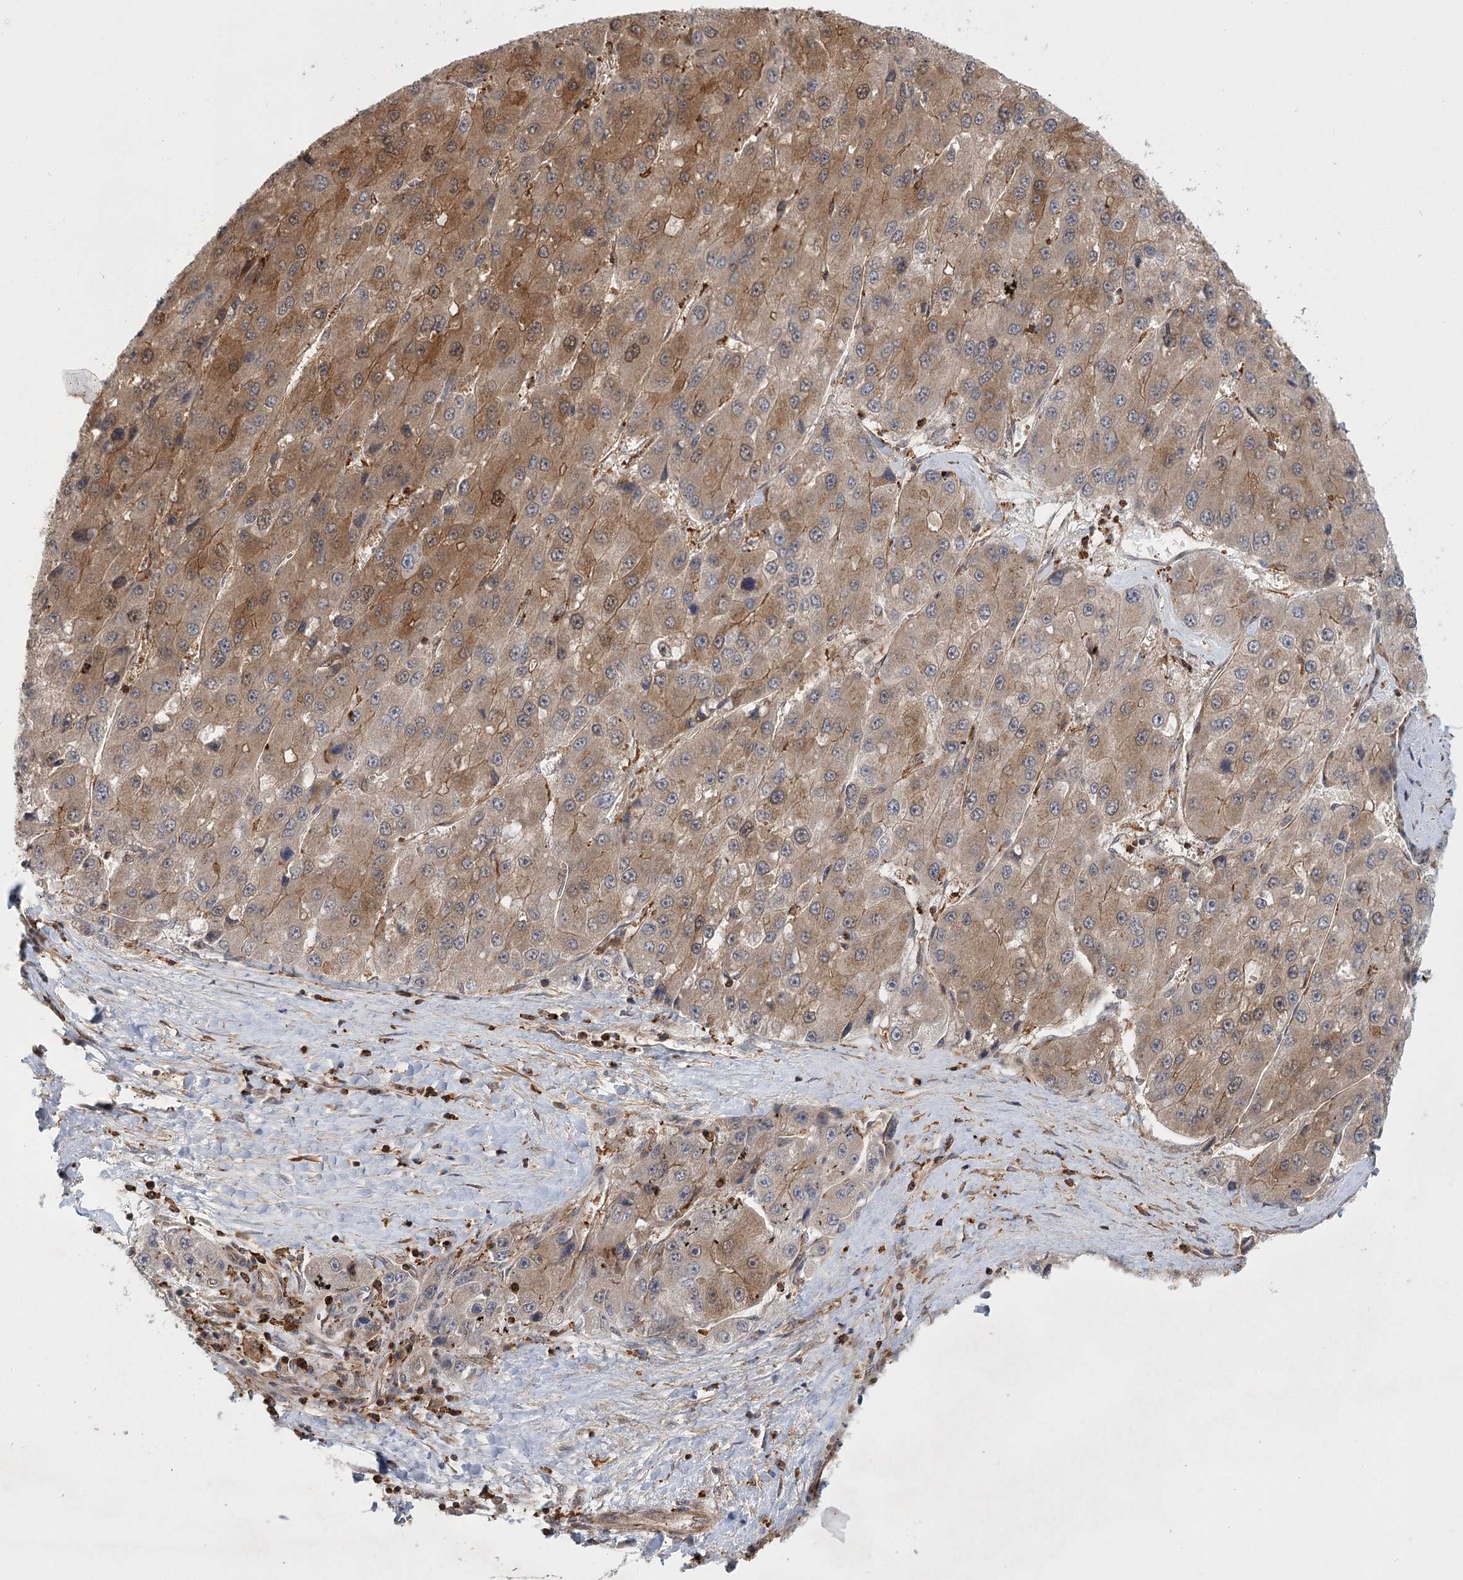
{"staining": {"intensity": "moderate", "quantity": ">75%", "location": "cytoplasmic/membranous"}, "tissue": "liver cancer", "cell_type": "Tumor cells", "image_type": "cancer", "snomed": [{"axis": "morphology", "description": "Carcinoma, Hepatocellular, NOS"}, {"axis": "topography", "description": "Liver"}], "caption": "The micrograph shows immunohistochemical staining of liver hepatocellular carcinoma. There is moderate cytoplasmic/membranous expression is identified in approximately >75% of tumor cells. The protein of interest is stained brown, and the nuclei are stained in blue (DAB IHC with brightfield microscopy, high magnification).", "gene": "MEPE", "patient": {"sex": "female", "age": 73}}